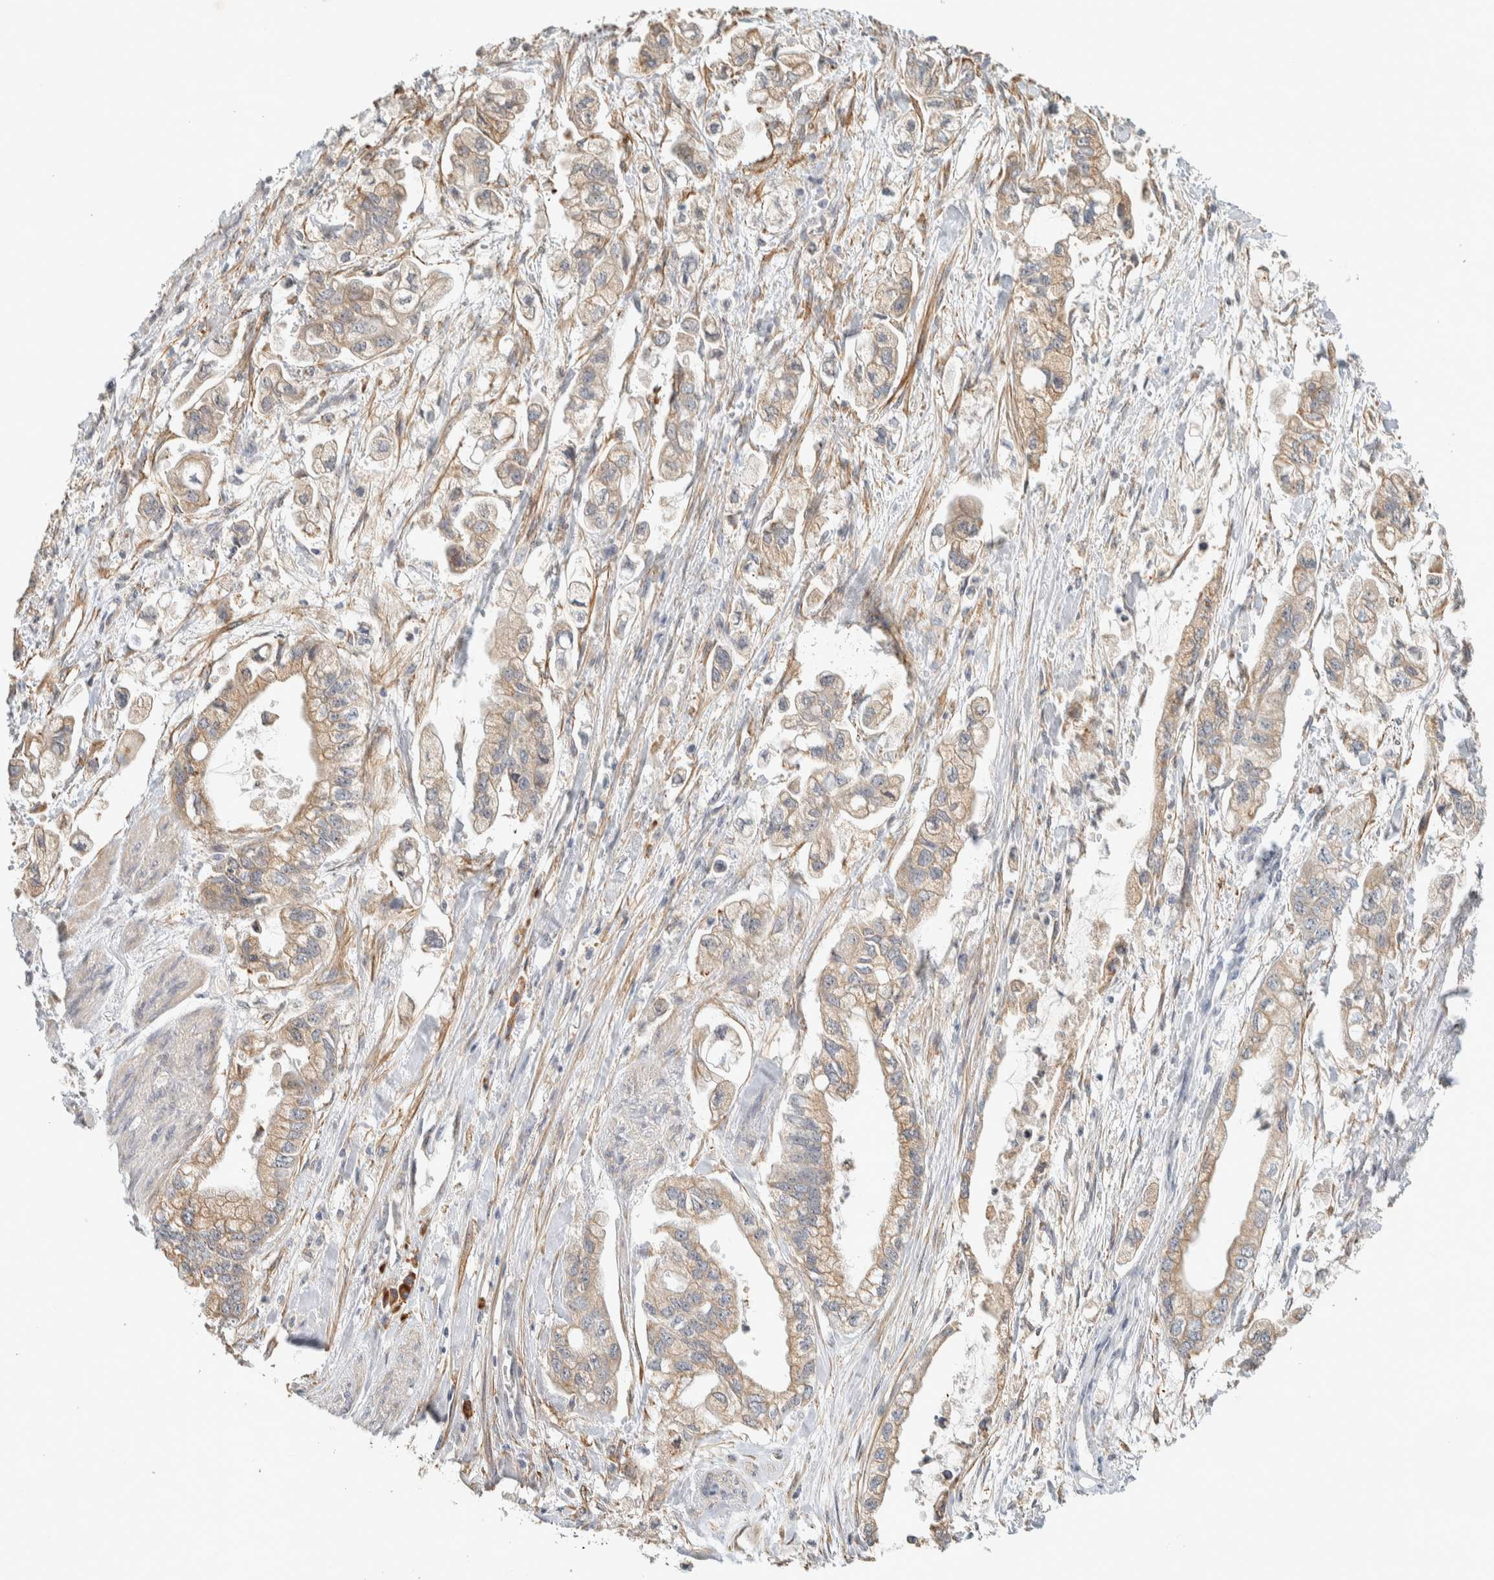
{"staining": {"intensity": "weak", "quantity": ">75%", "location": "cytoplasmic/membranous"}, "tissue": "stomach cancer", "cell_type": "Tumor cells", "image_type": "cancer", "snomed": [{"axis": "morphology", "description": "Normal tissue, NOS"}, {"axis": "morphology", "description": "Adenocarcinoma, NOS"}, {"axis": "topography", "description": "Stomach"}], "caption": "Stomach adenocarcinoma was stained to show a protein in brown. There is low levels of weak cytoplasmic/membranous expression in approximately >75% of tumor cells.", "gene": "KLHL40", "patient": {"sex": "male", "age": 62}}